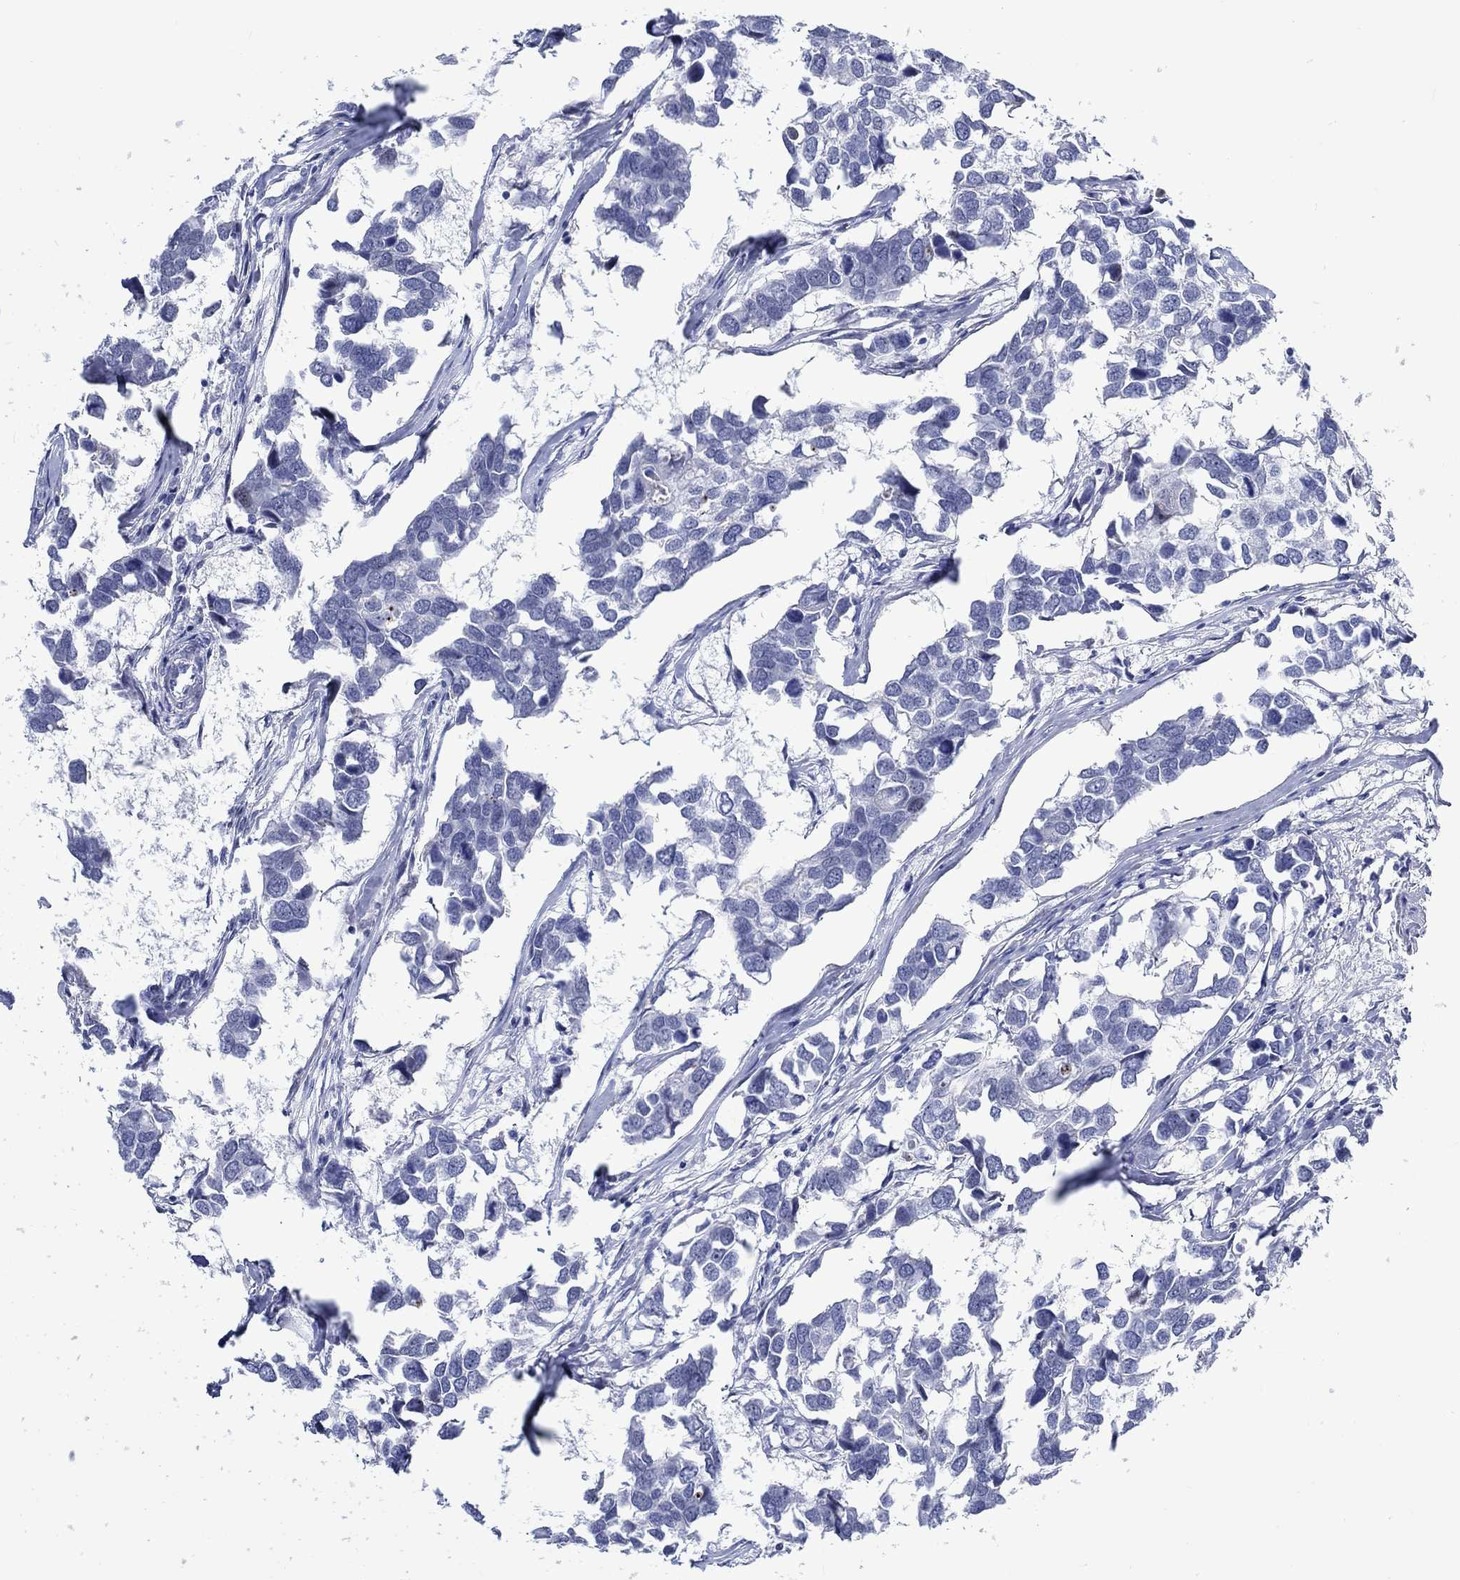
{"staining": {"intensity": "negative", "quantity": "none", "location": "none"}, "tissue": "breast cancer", "cell_type": "Tumor cells", "image_type": "cancer", "snomed": [{"axis": "morphology", "description": "Duct carcinoma"}, {"axis": "topography", "description": "Breast"}], "caption": "The histopathology image reveals no significant staining in tumor cells of breast intraductal carcinoma.", "gene": "ZNF446", "patient": {"sex": "female", "age": 83}}